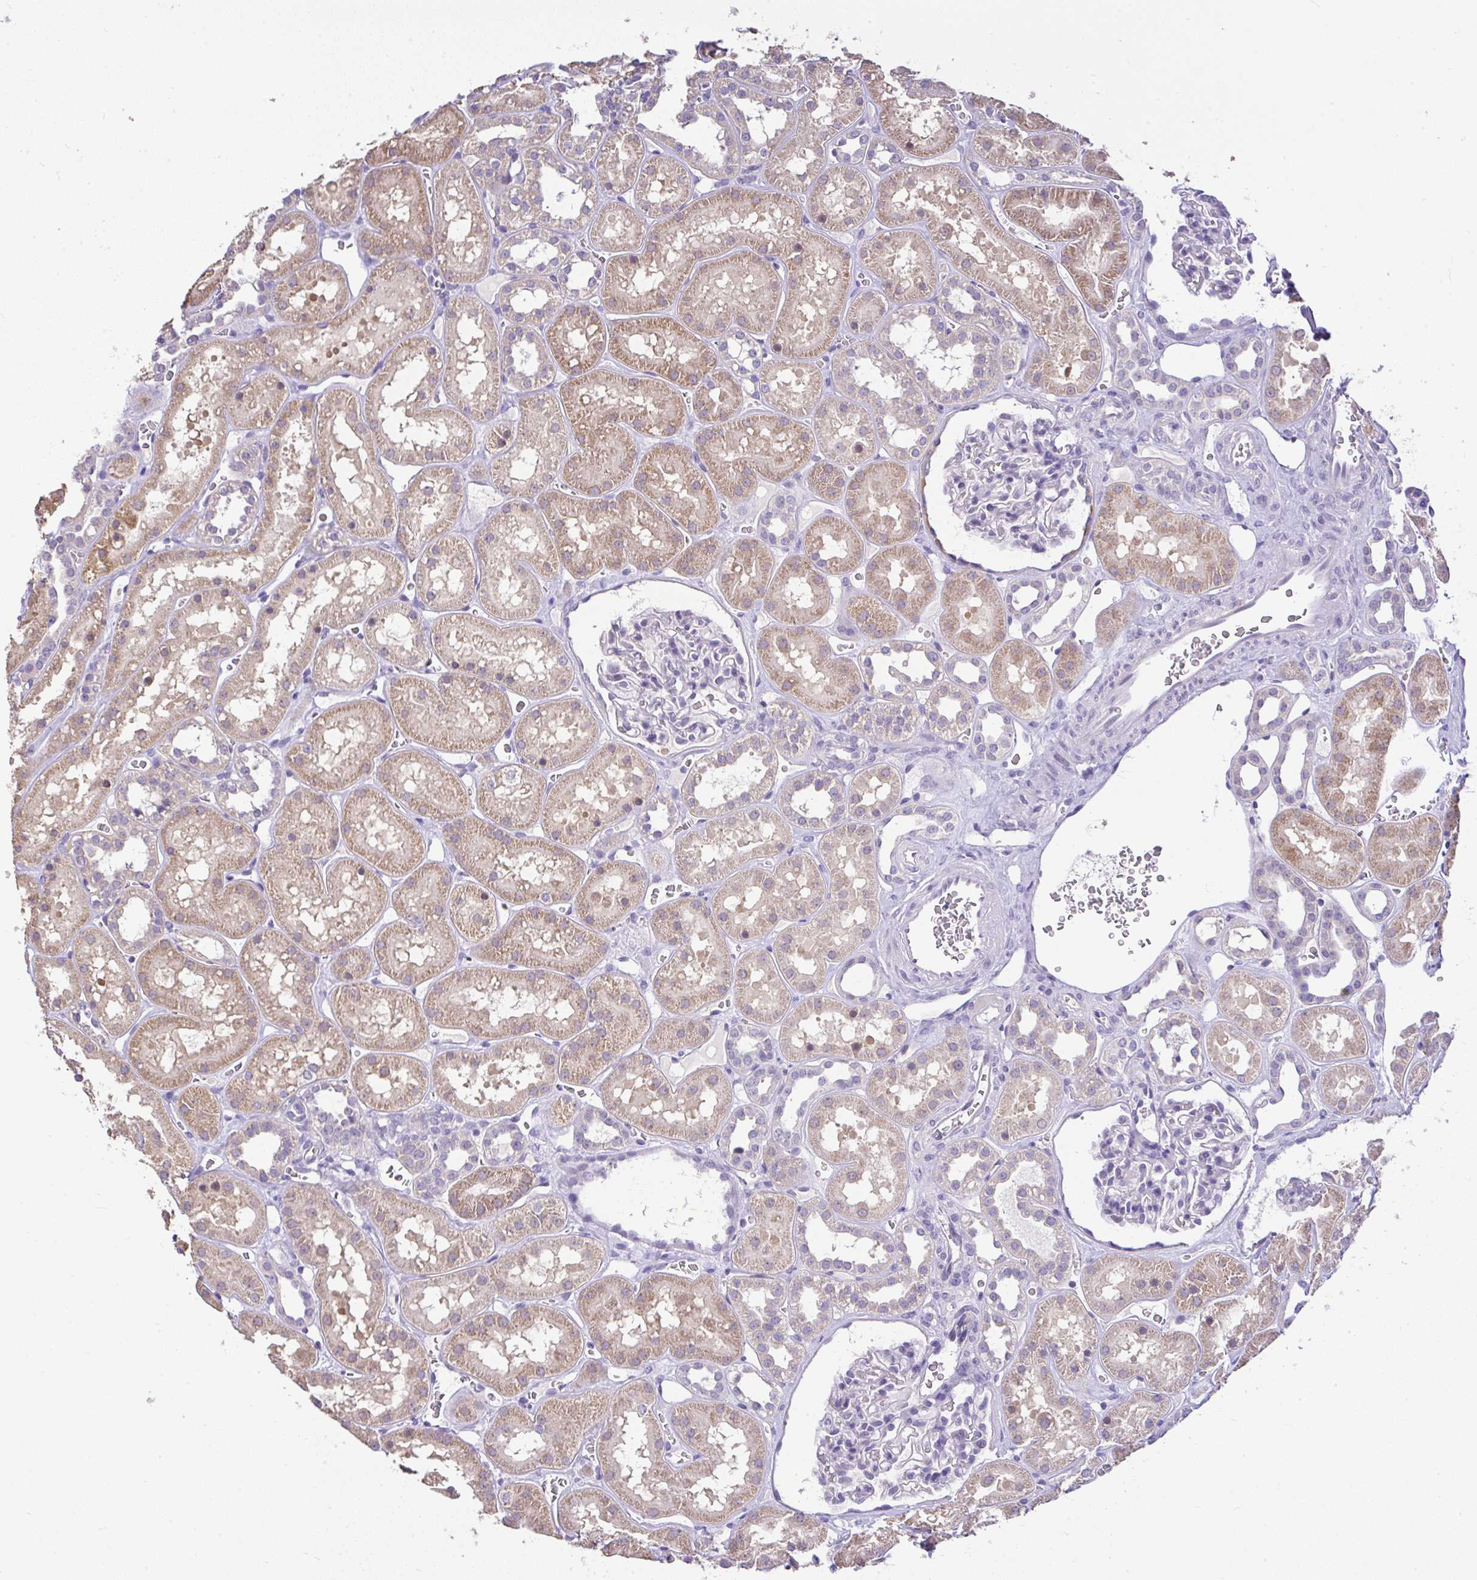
{"staining": {"intensity": "negative", "quantity": "none", "location": "none"}, "tissue": "kidney", "cell_type": "Cells in glomeruli", "image_type": "normal", "snomed": [{"axis": "morphology", "description": "Normal tissue, NOS"}, {"axis": "topography", "description": "Kidney"}], "caption": "Protein analysis of benign kidney demonstrates no significant expression in cells in glomeruli.", "gene": "CTU1", "patient": {"sex": "female", "age": 41}}